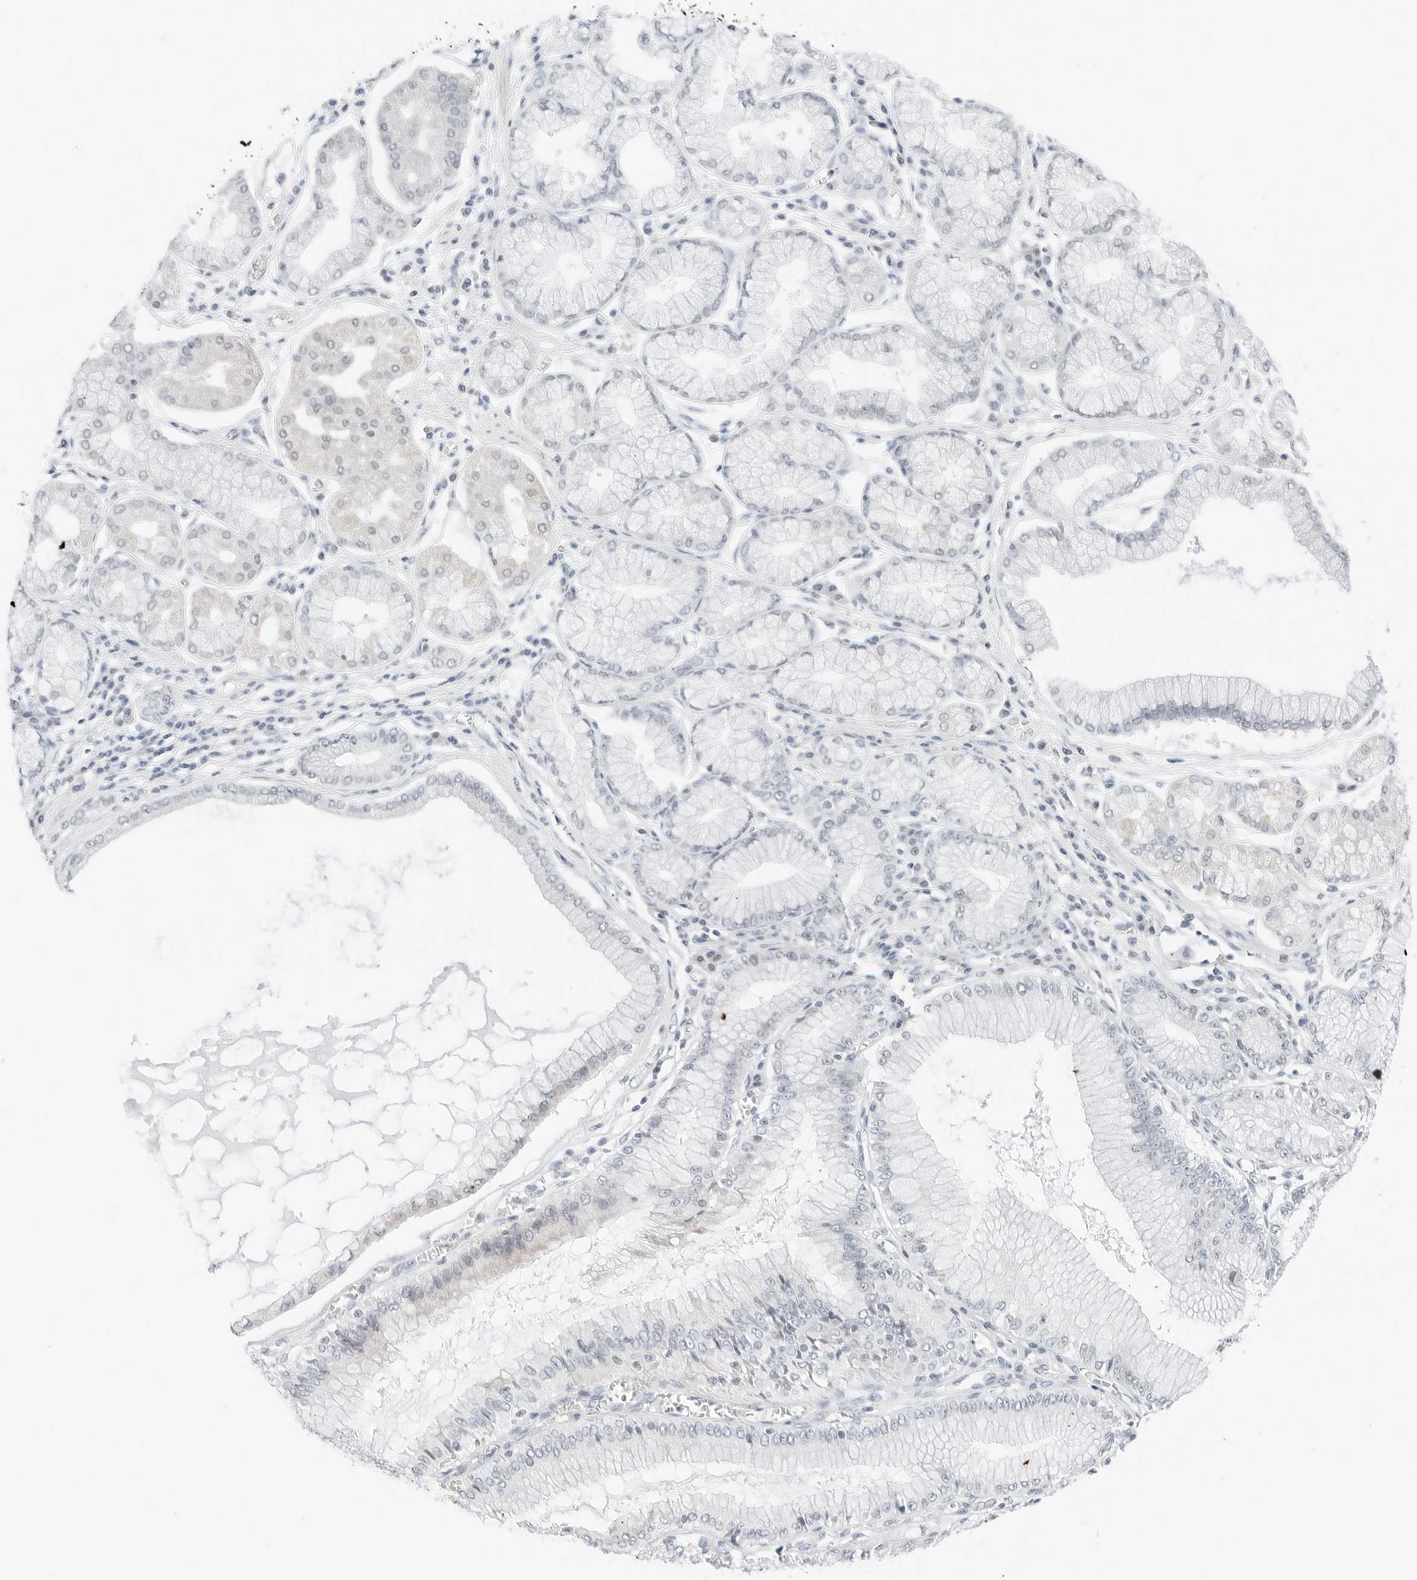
{"staining": {"intensity": "negative", "quantity": "none", "location": "none"}, "tissue": "stomach cancer", "cell_type": "Tumor cells", "image_type": "cancer", "snomed": [{"axis": "morphology", "description": "Adenocarcinoma, NOS"}, {"axis": "topography", "description": "Stomach"}], "caption": "This is a micrograph of IHC staining of stomach cancer, which shows no positivity in tumor cells.", "gene": "CCSAP", "patient": {"sex": "male", "age": 59}}